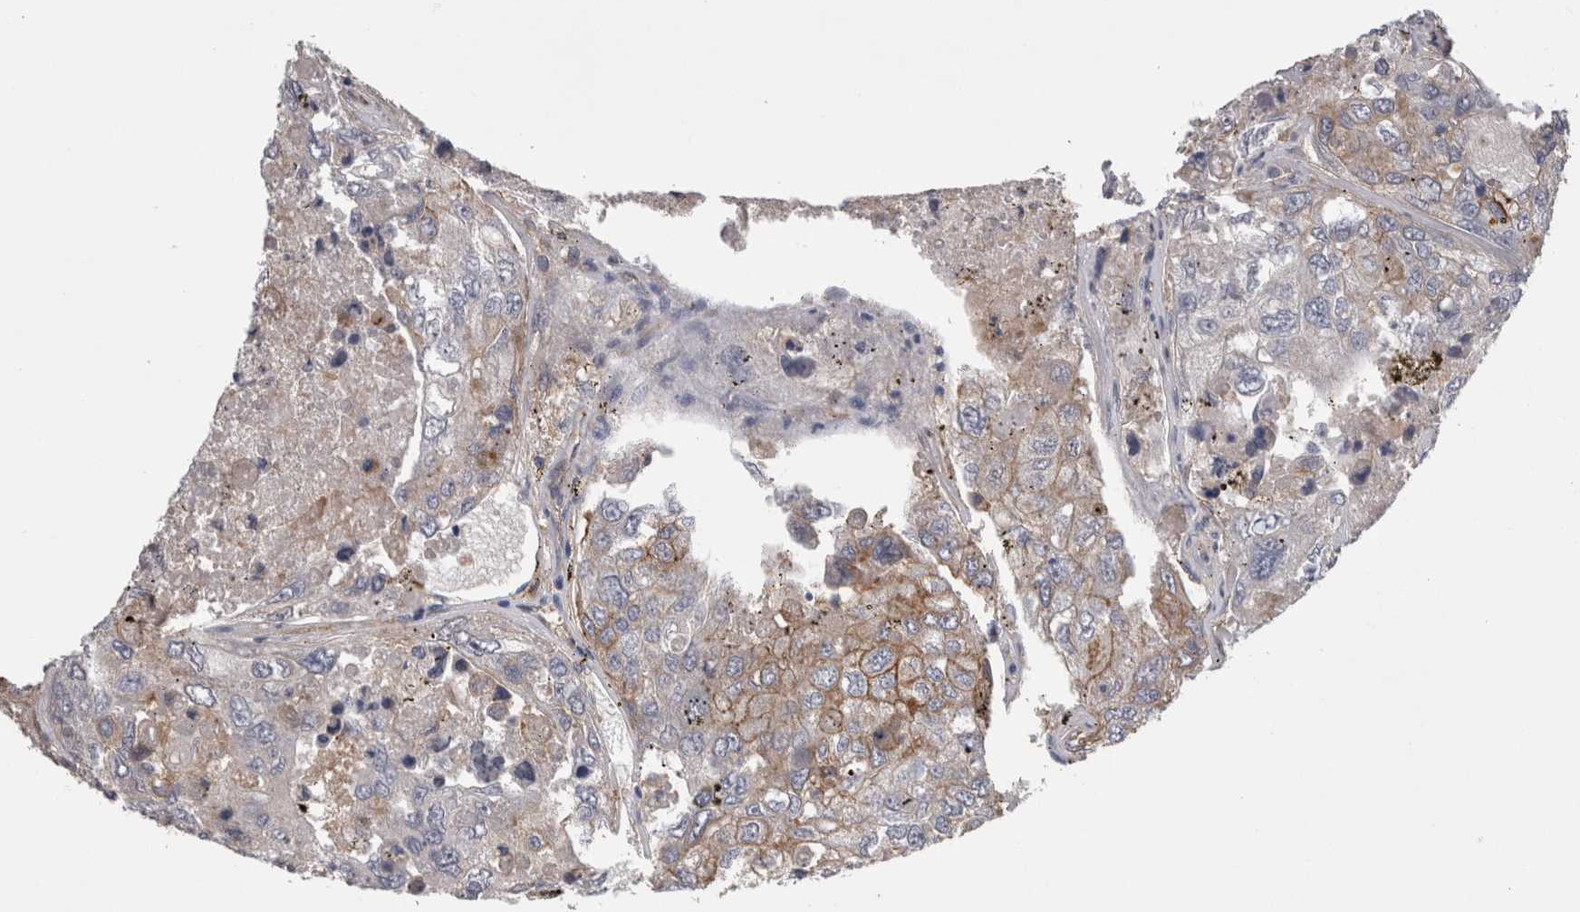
{"staining": {"intensity": "moderate", "quantity": "<25%", "location": "cytoplasmic/membranous"}, "tissue": "urothelial cancer", "cell_type": "Tumor cells", "image_type": "cancer", "snomed": [{"axis": "morphology", "description": "Urothelial carcinoma, High grade"}, {"axis": "topography", "description": "Lymph node"}, {"axis": "topography", "description": "Urinary bladder"}], "caption": "This micrograph exhibits IHC staining of human urothelial cancer, with low moderate cytoplasmic/membranous positivity in about <25% of tumor cells.", "gene": "NECTIN2", "patient": {"sex": "male", "age": 51}}